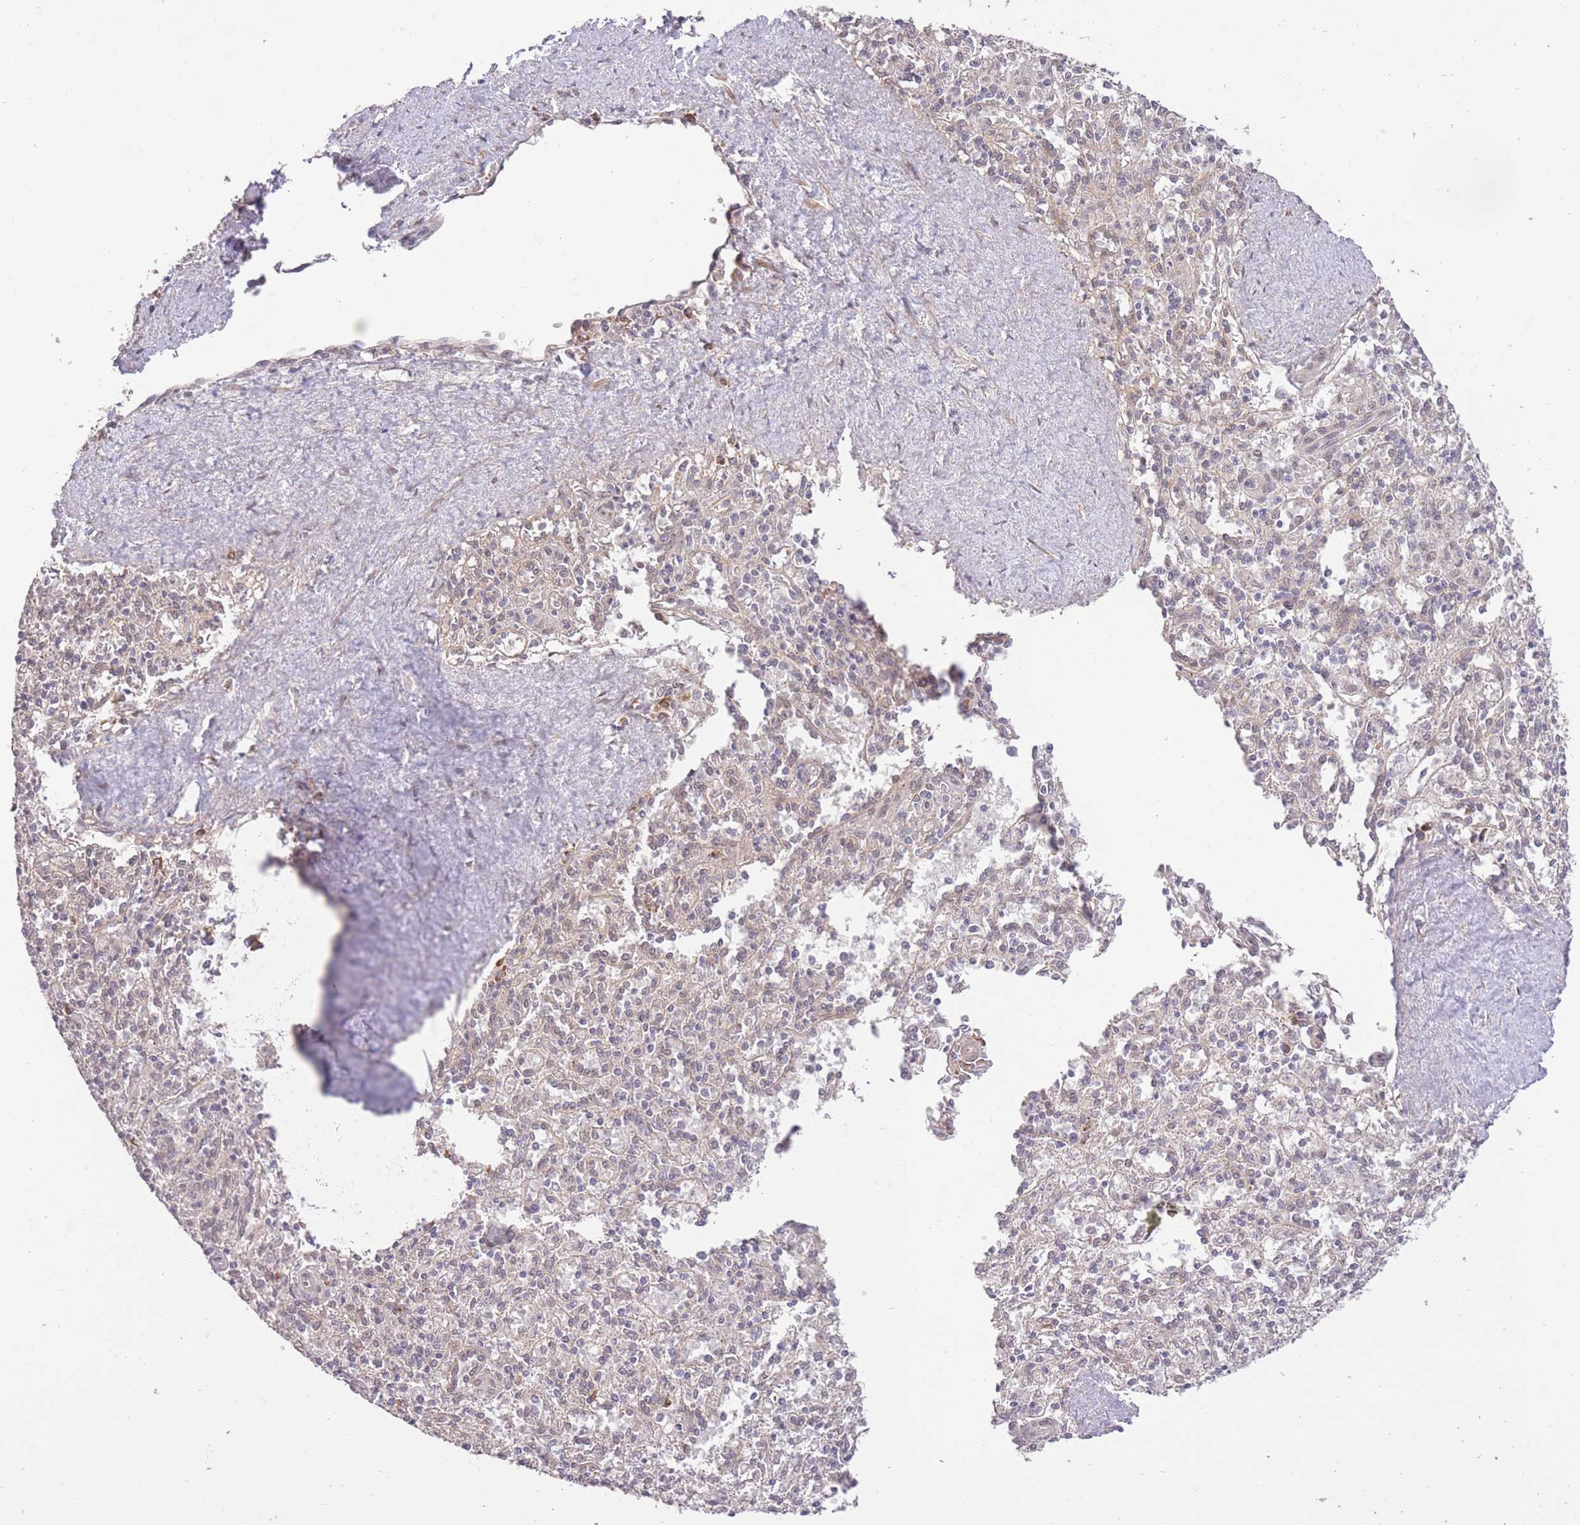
{"staining": {"intensity": "negative", "quantity": "none", "location": "none"}, "tissue": "spleen", "cell_type": "Cells in red pulp", "image_type": "normal", "snomed": [{"axis": "morphology", "description": "Normal tissue, NOS"}, {"axis": "topography", "description": "Spleen"}], "caption": "DAB immunohistochemical staining of unremarkable human spleen shows no significant staining in cells in red pulp.", "gene": "ELOA2", "patient": {"sex": "female", "age": 70}}